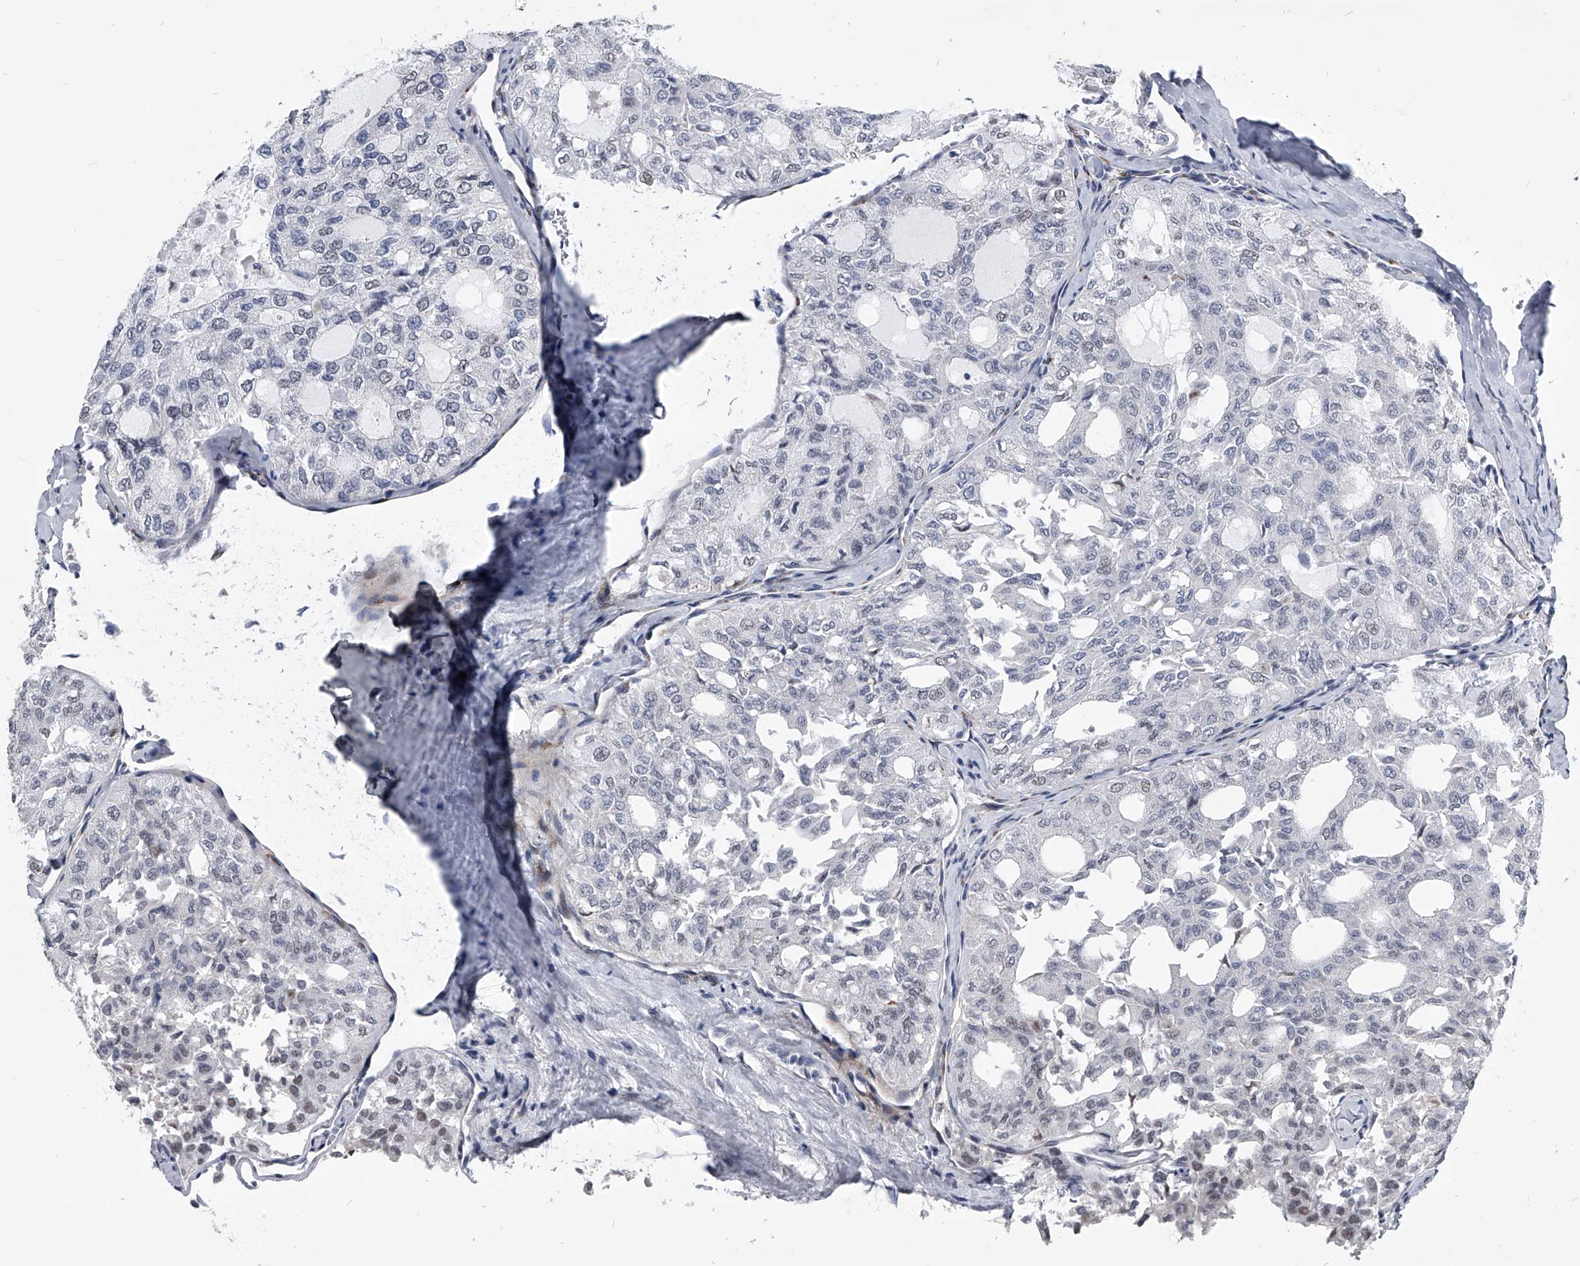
{"staining": {"intensity": "weak", "quantity": "<25%", "location": "nuclear"}, "tissue": "thyroid cancer", "cell_type": "Tumor cells", "image_type": "cancer", "snomed": [{"axis": "morphology", "description": "Follicular adenoma carcinoma, NOS"}, {"axis": "topography", "description": "Thyroid gland"}], "caption": "Tumor cells show no significant protein staining in thyroid cancer.", "gene": "CMTR1", "patient": {"sex": "male", "age": 75}}